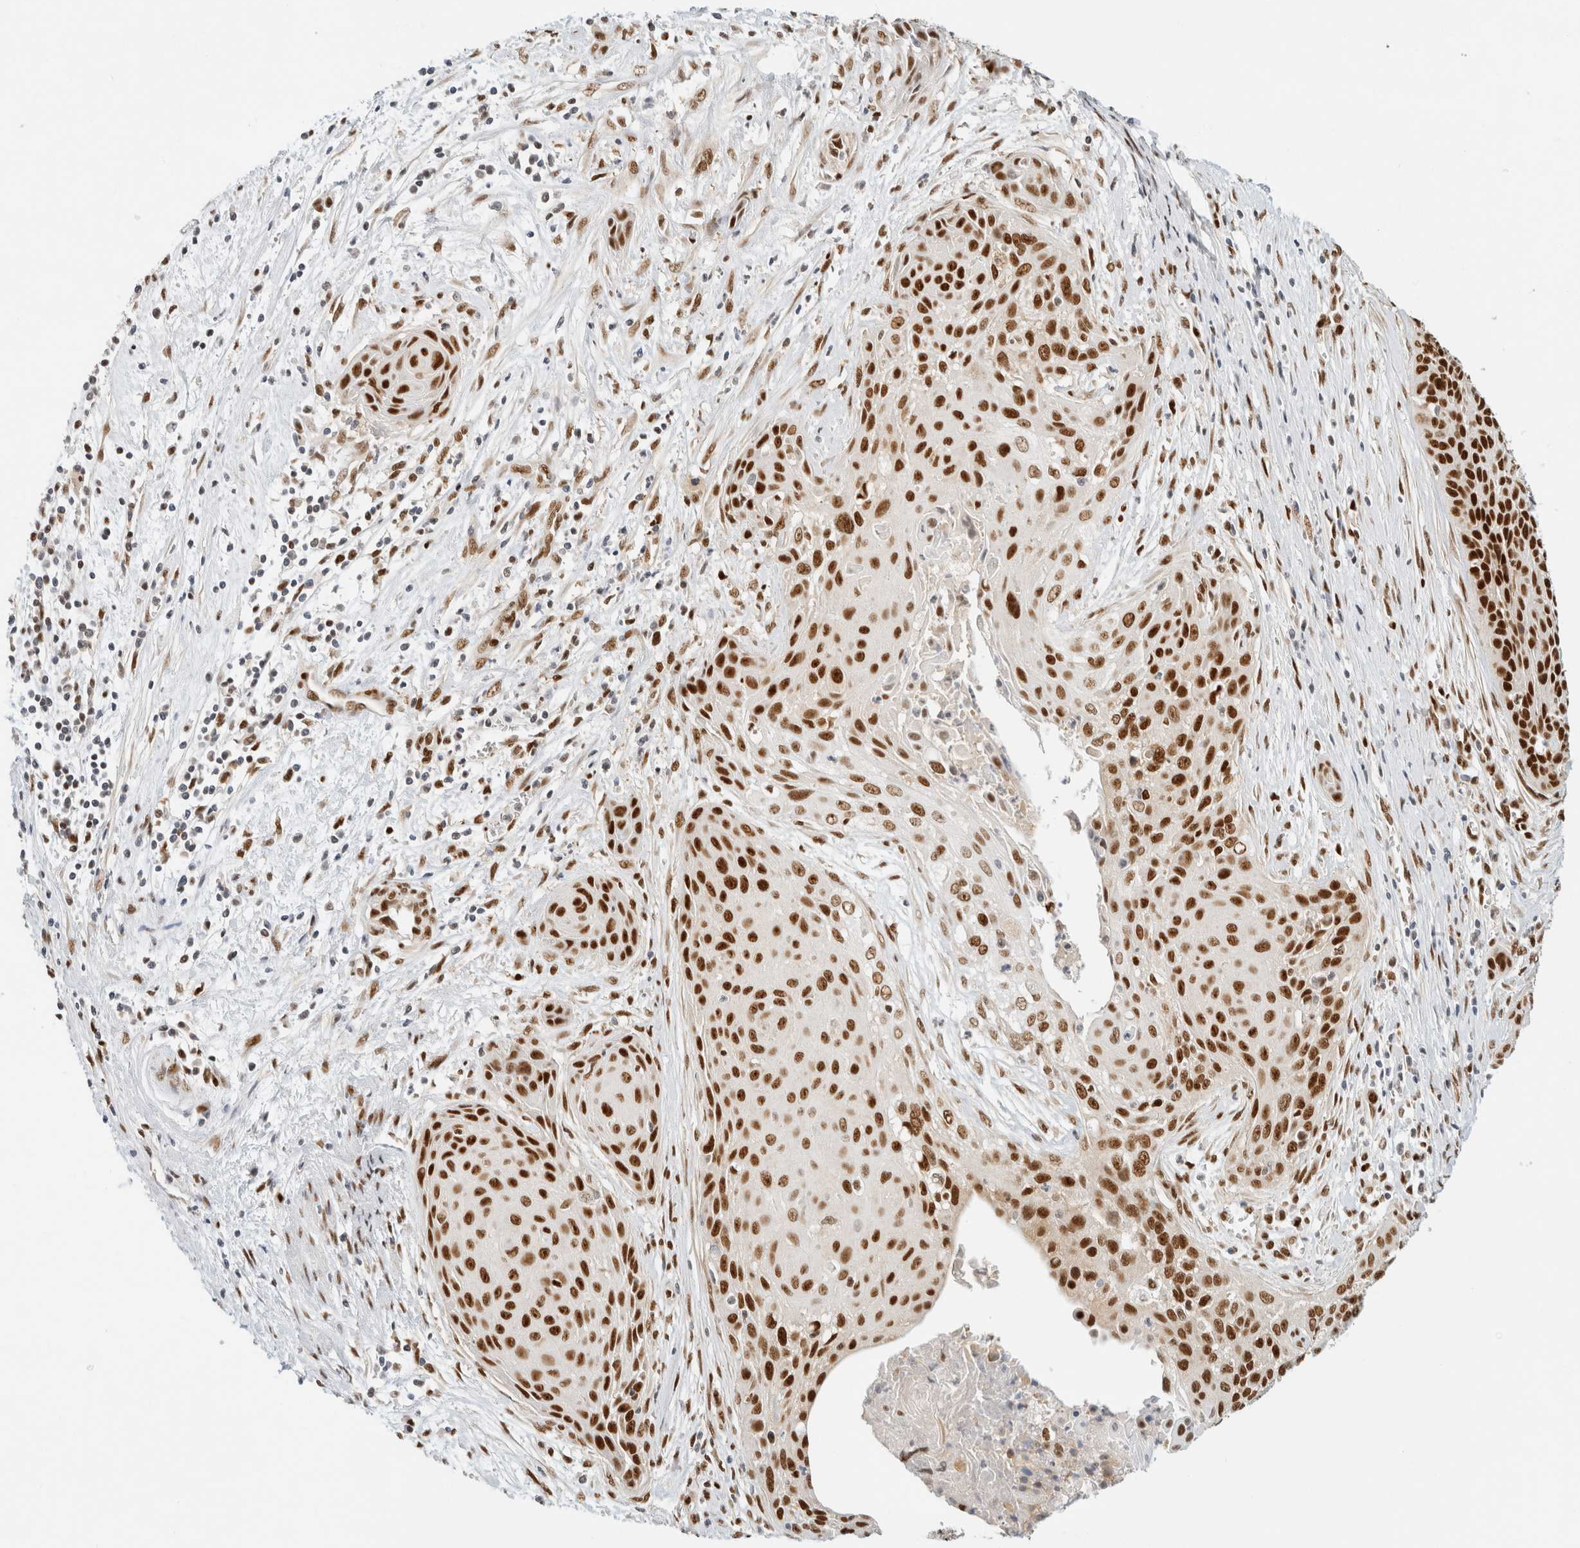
{"staining": {"intensity": "strong", "quantity": ">75%", "location": "nuclear"}, "tissue": "cervical cancer", "cell_type": "Tumor cells", "image_type": "cancer", "snomed": [{"axis": "morphology", "description": "Squamous cell carcinoma, NOS"}, {"axis": "topography", "description": "Cervix"}], "caption": "Tumor cells reveal high levels of strong nuclear expression in approximately >75% of cells in squamous cell carcinoma (cervical).", "gene": "ZNF768", "patient": {"sex": "female", "age": 55}}